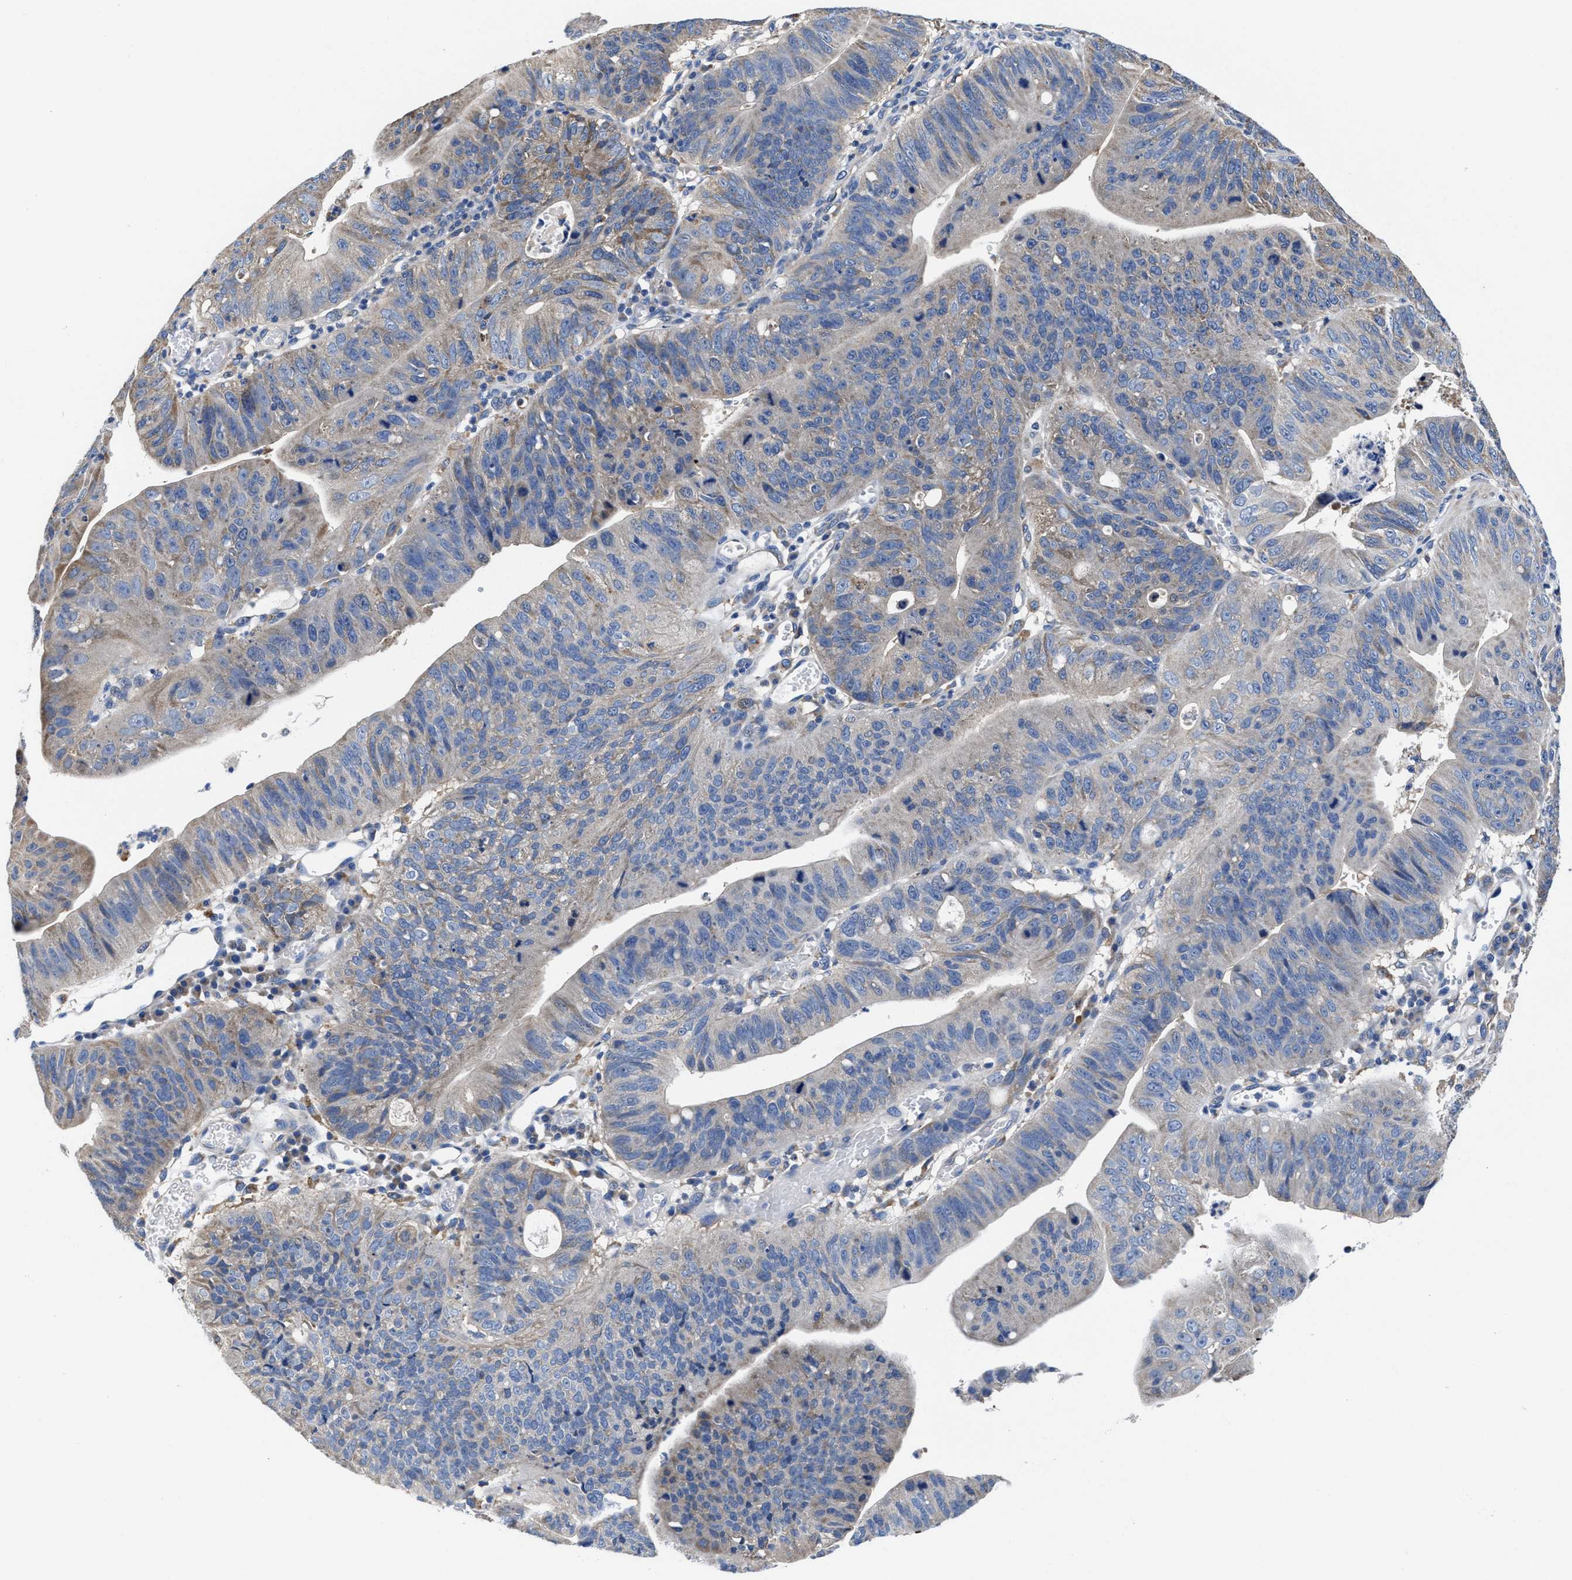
{"staining": {"intensity": "negative", "quantity": "none", "location": "none"}, "tissue": "stomach cancer", "cell_type": "Tumor cells", "image_type": "cancer", "snomed": [{"axis": "morphology", "description": "Adenocarcinoma, NOS"}, {"axis": "topography", "description": "Stomach"}], "caption": "The histopathology image displays no significant positivity in tumor cells of adenocarcinoma (stomach).", "gene": "TMEM30A", "patient": {"sex": "male", "age": 59}}